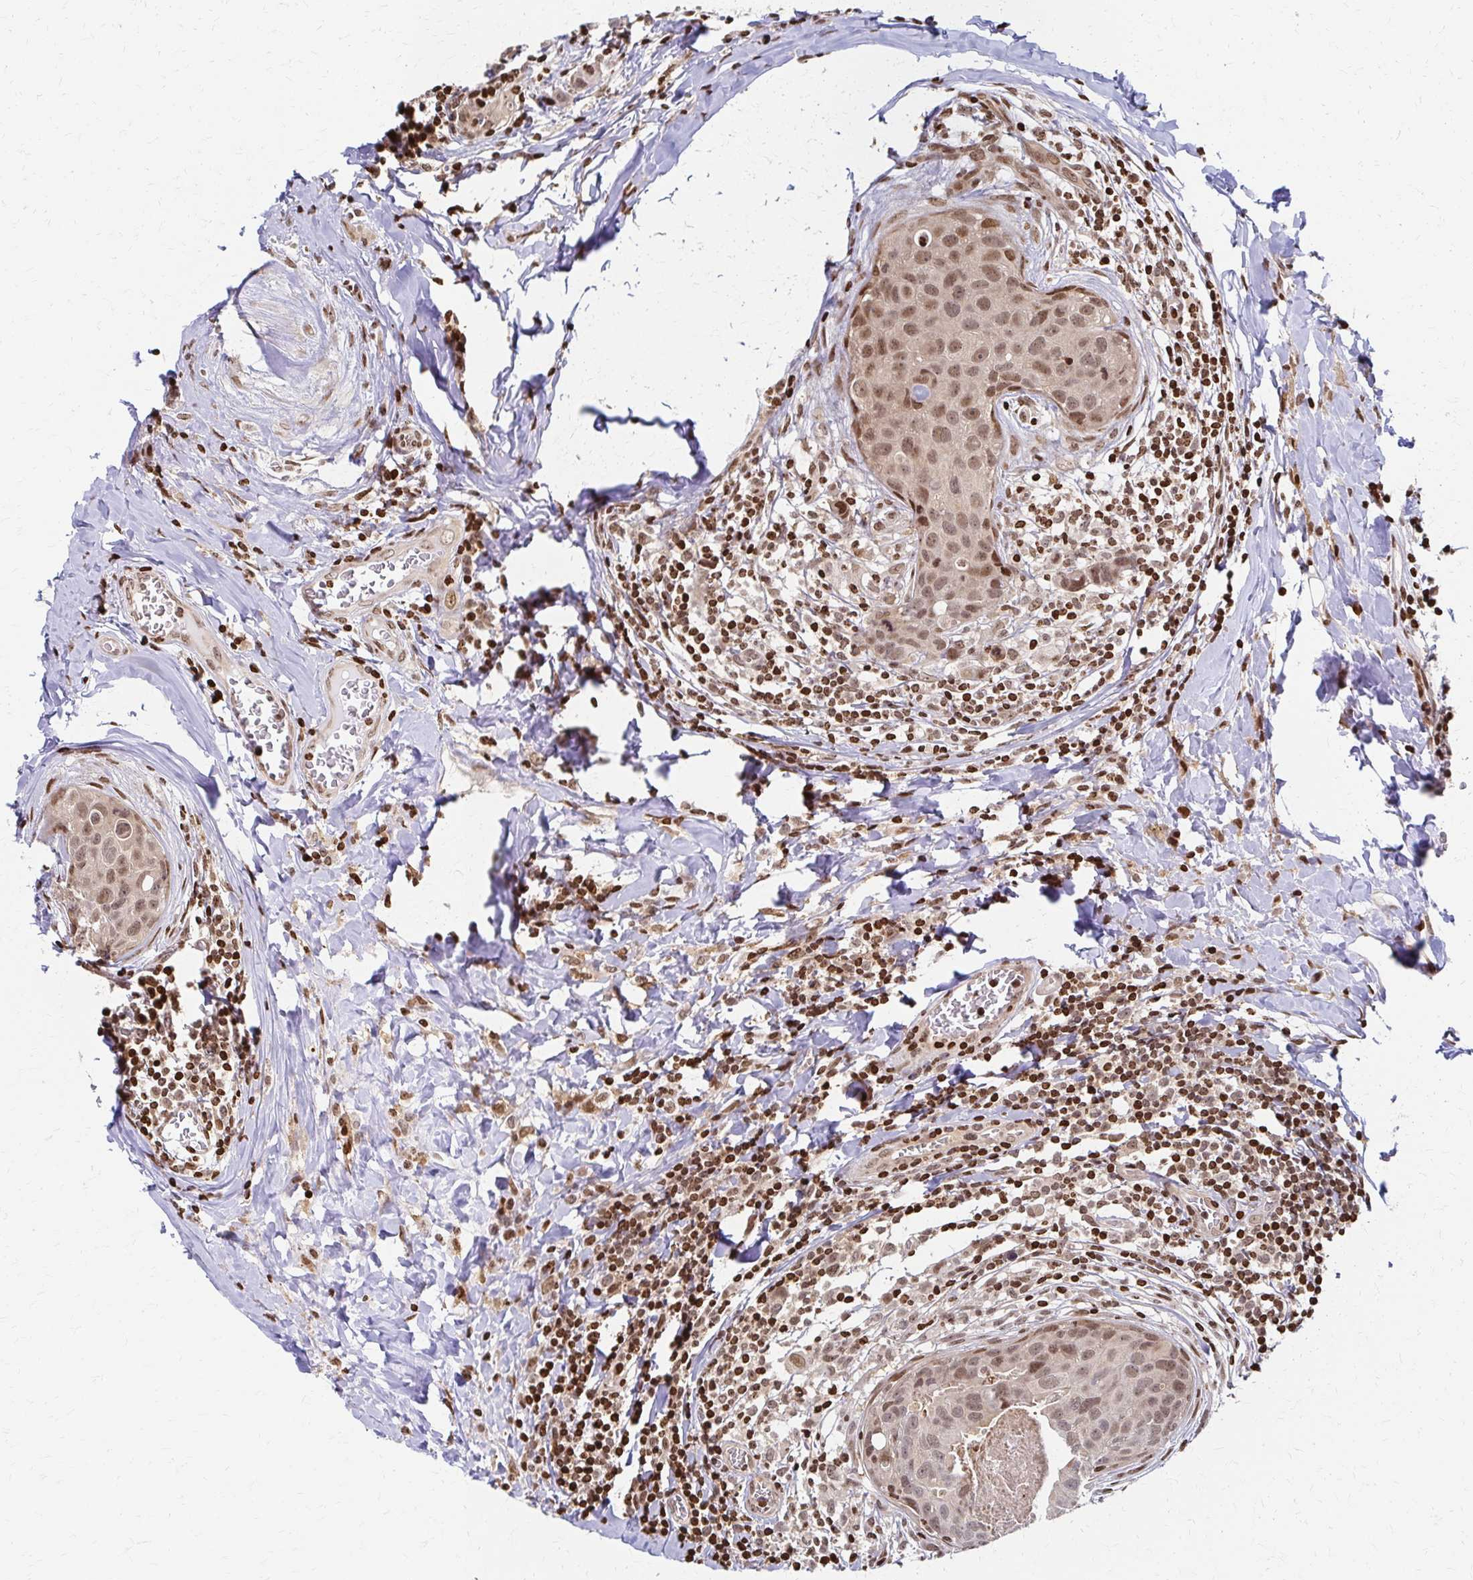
{"staining": {"intensity": "weak", "quantity": ">75%", "location": "nuclear"}, "tissue": "breast cancer", "cell_type": "Tumor cells", "image_type": "cancer", "snomed": [{"axis": "morphology", "description": "Duct carcinoma"}, {"axis": "topography", "description": "Breast"}], "caption": "High-magnification brightfield microscopy of breast cancer (intraductal carcinoma) stained with DAB (brown) and counterstained with hematoxylin (blue). tumor cells exhibit weak nuclear expression is appreciated in about>75% of cells.", "gene": "PSMD7", "patient": {"sex": "female", "age": 24}}